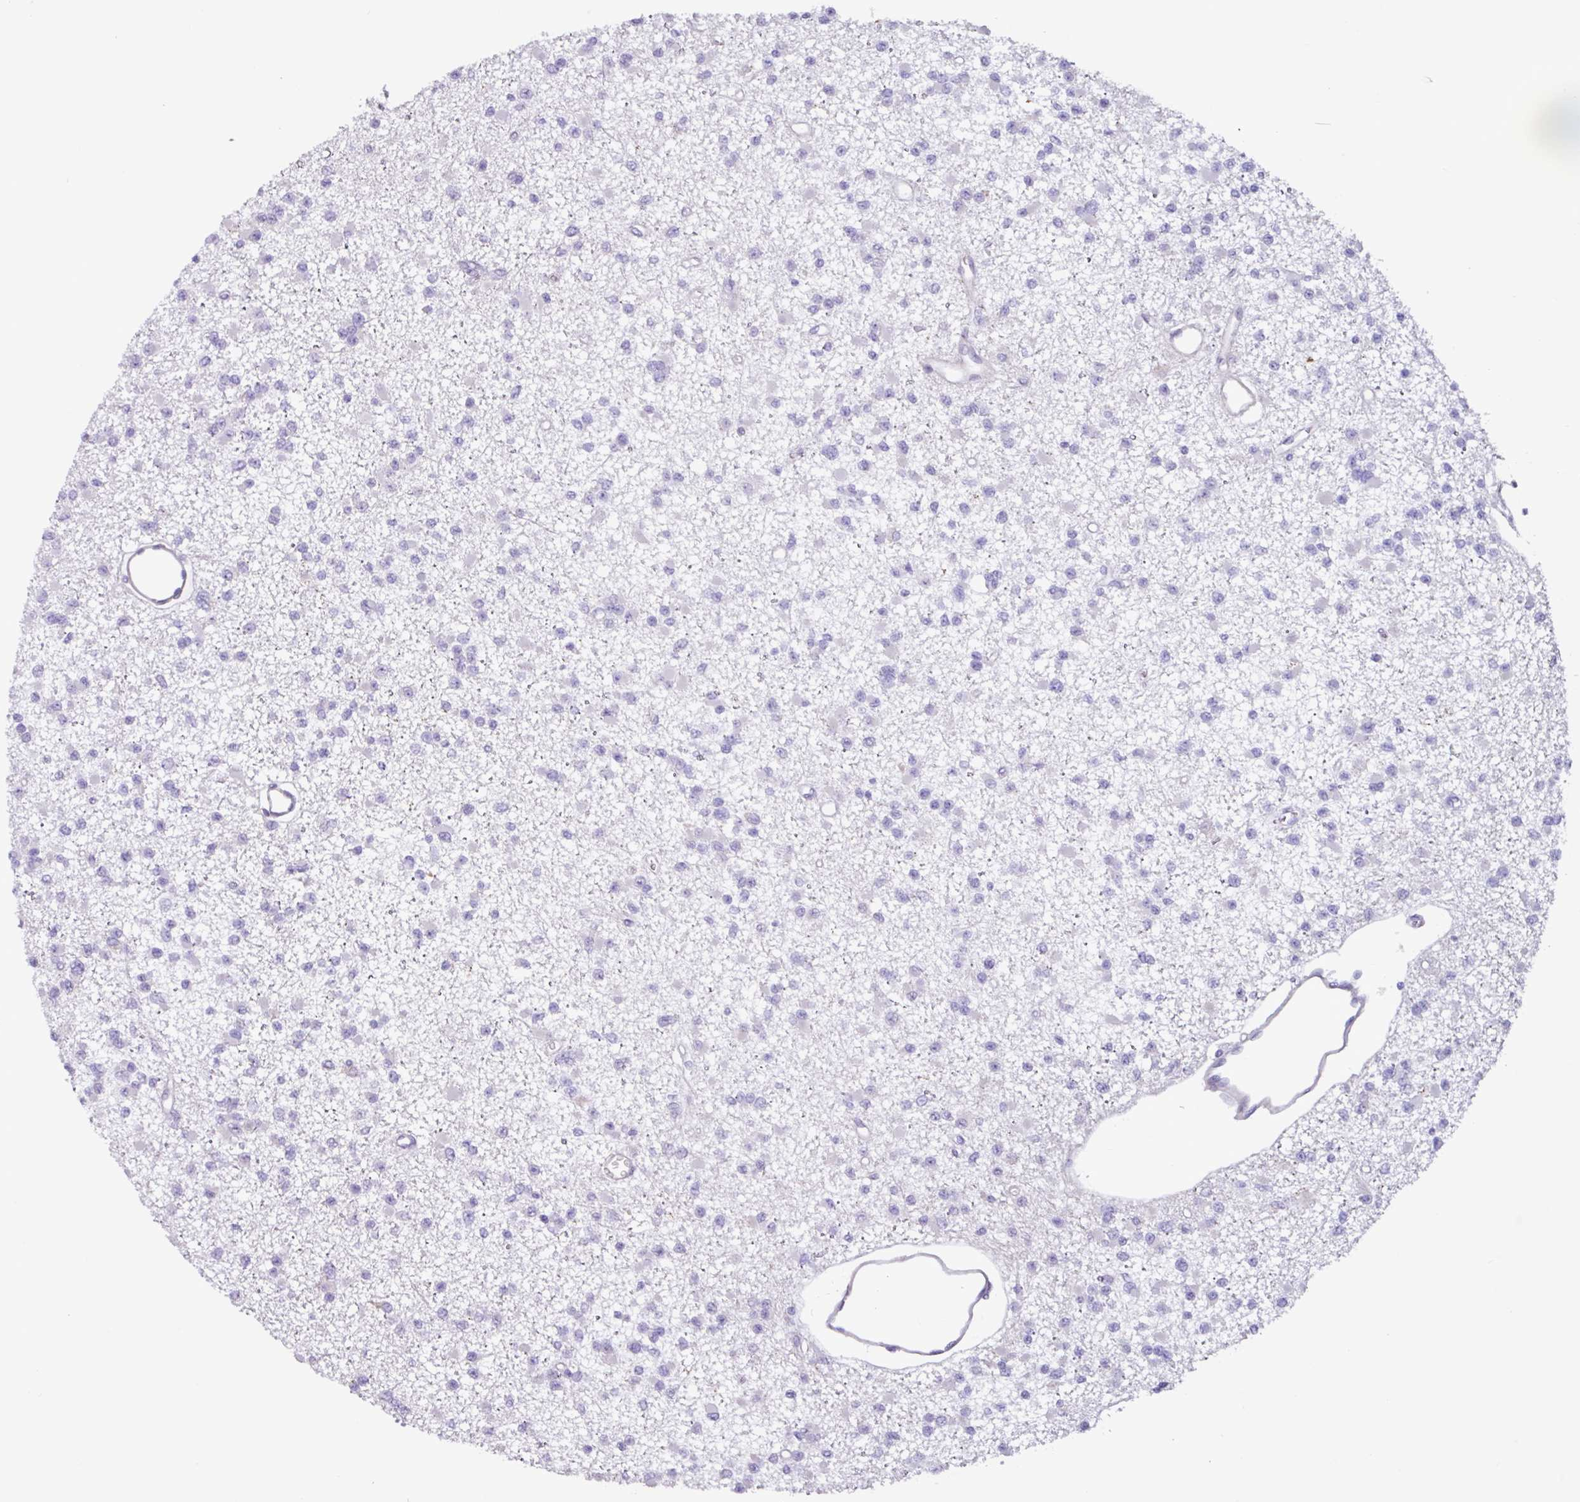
{"staining": {"intensity": "negative", "quantity": "none", "location": "none"}, "tissue": "glioma", "cell_type": "Tumor cells", "image_type": "cancer", "snomed": [{"axis": "morphology", "description": "Glioma, malignant, Low grade"}, {"axis": "topography", "description": "Brain"}], "caption": "This is an immunohistochemistry (IHC) image of human malignant glioma (low-grade). There is no expression in tumor cells.", "gene": "OTX1", "patient": {"sex": "female", "age": 22}}